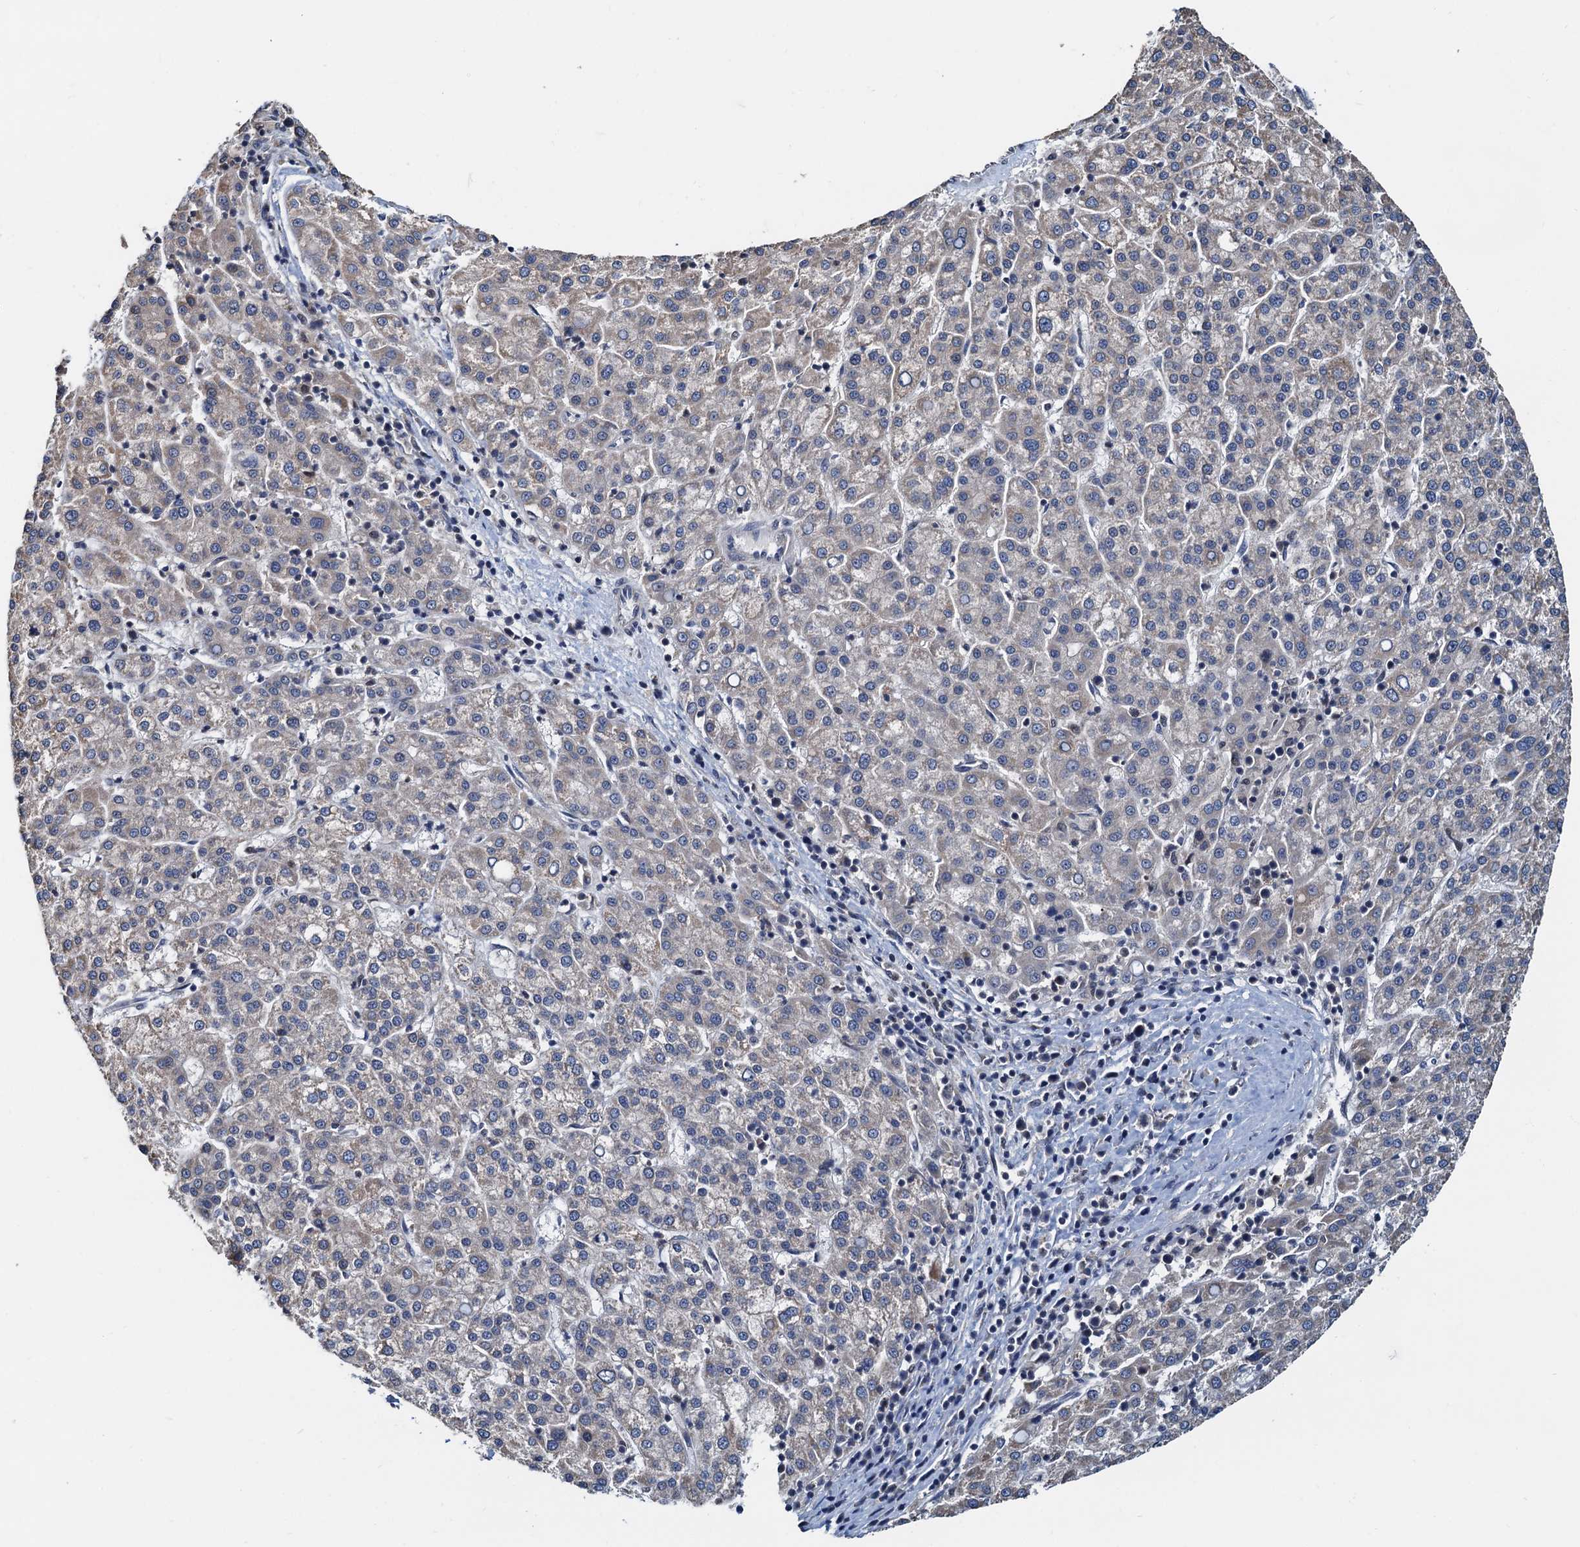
{"staining": {"intensity": "weak", "quantity": "<25%", "location": "cytoplasmic/membranous"}, "tissue": "liver cancer", "cell_type": "Tumor cells", "image_type": "cancer", "snomed": [{"axis": "morphology", "description": "Carcinoma, Hepatocellular, NOS"}, {"axis": "topography", "description": "Liver"}], "caption": "Liver hepatocellular carcinoma was stained to show a protein in brown. There is no significant staining in tumor cells. (DAB (3,3'-diaminobenzidine) IHC, high magnification).", "gene": "MCMBP", "patient": {"sex": "female", "age": 58}}